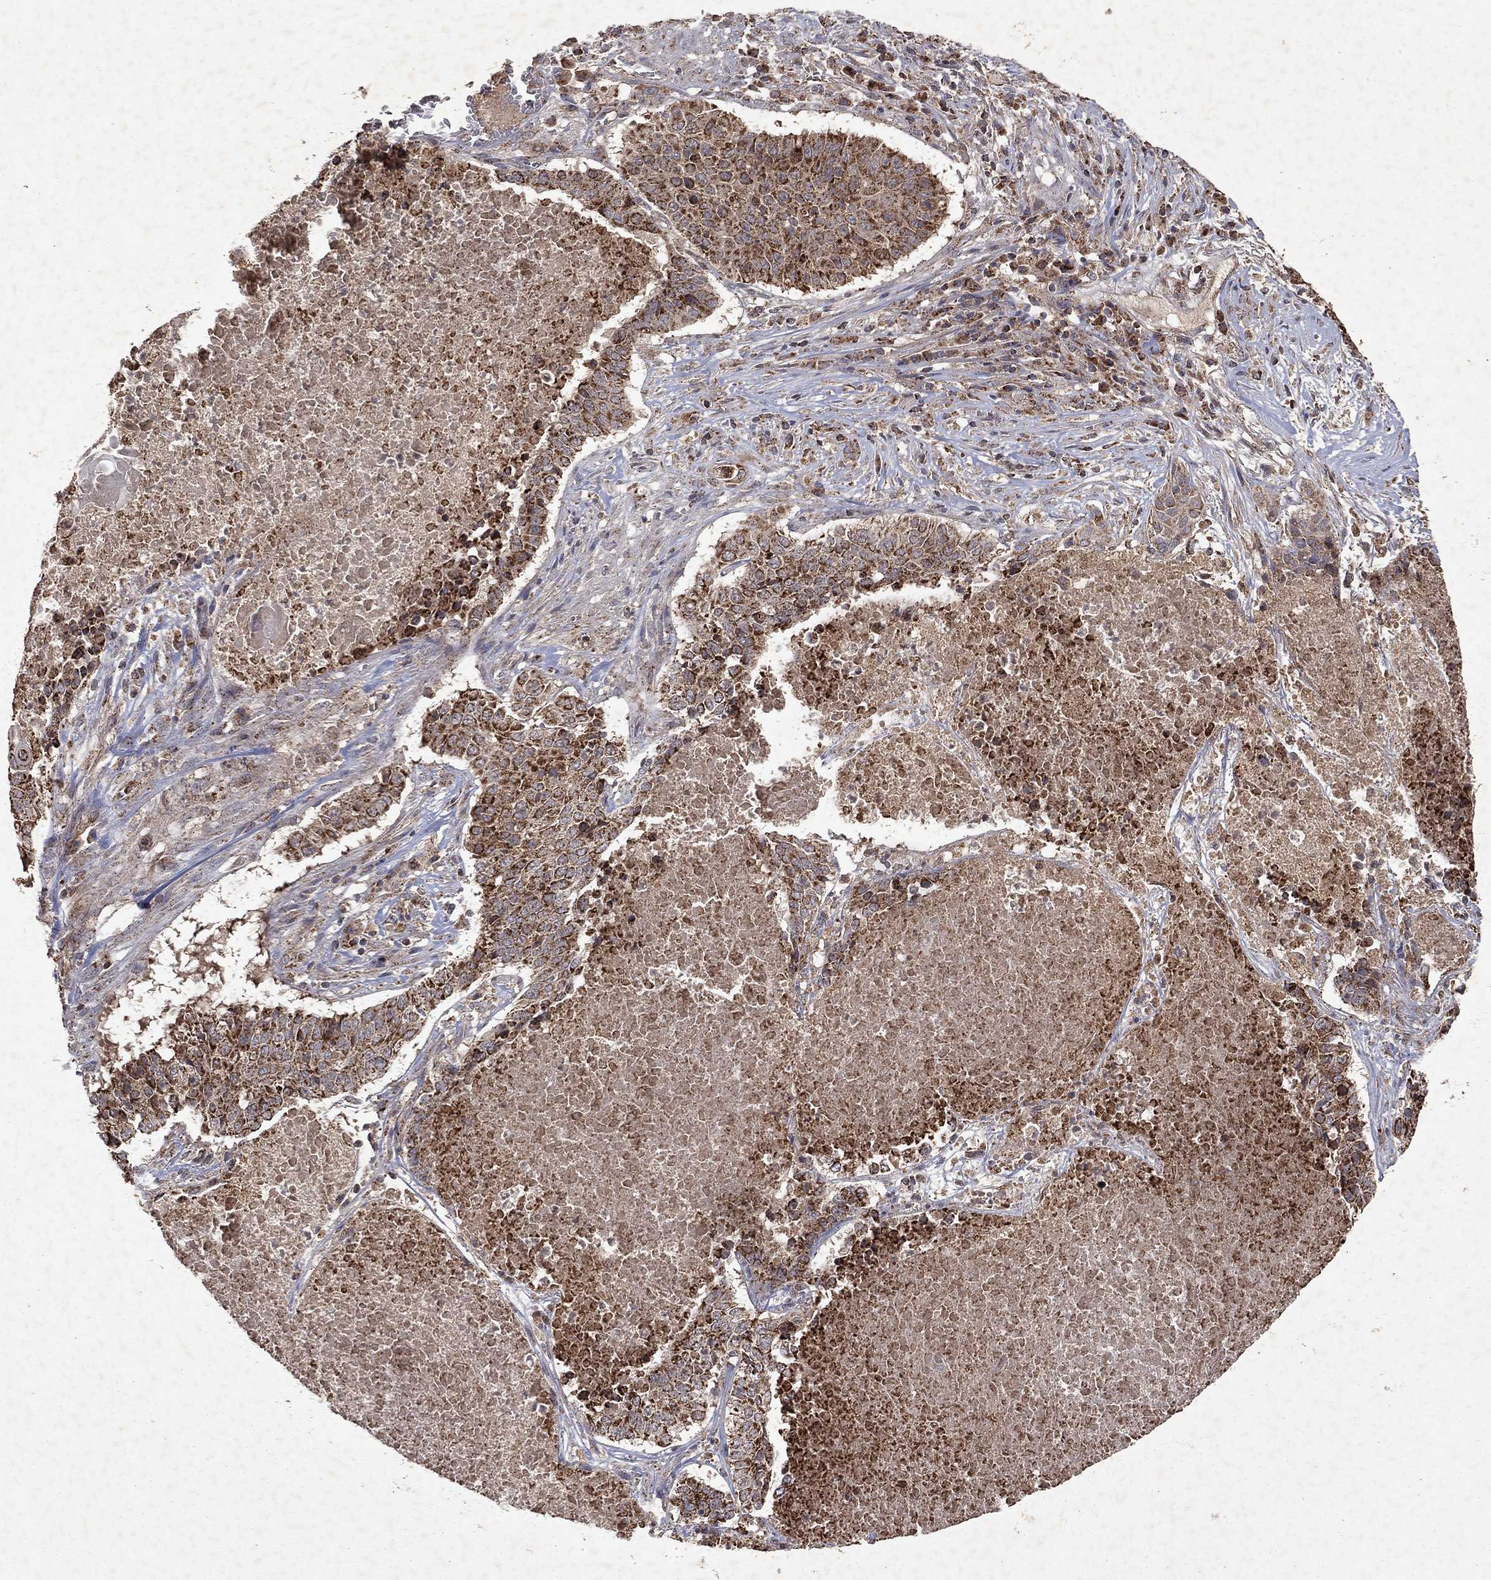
{"staining": {"intensity": "strong", "quantity": "25%-75%", "location": "cytoplasmic/membranous"}, "tissue": "lung cancer", "cell_type": "Tumor cells", "image_type": "cancer", "snomed": [{"axis": "morphology", "description": "Squamous cell carcinoma, NOS"}, {"axis": "topography", "description": "Lung"}], "caption": "Tumor cells show high levels of strong cytoplasmic/membranous expression in approximately 25%-75% of cells in squamous cell carcinoma (lung).", "gene": "PYROXD2", "patient": {"sex": "male", "age": 64}}